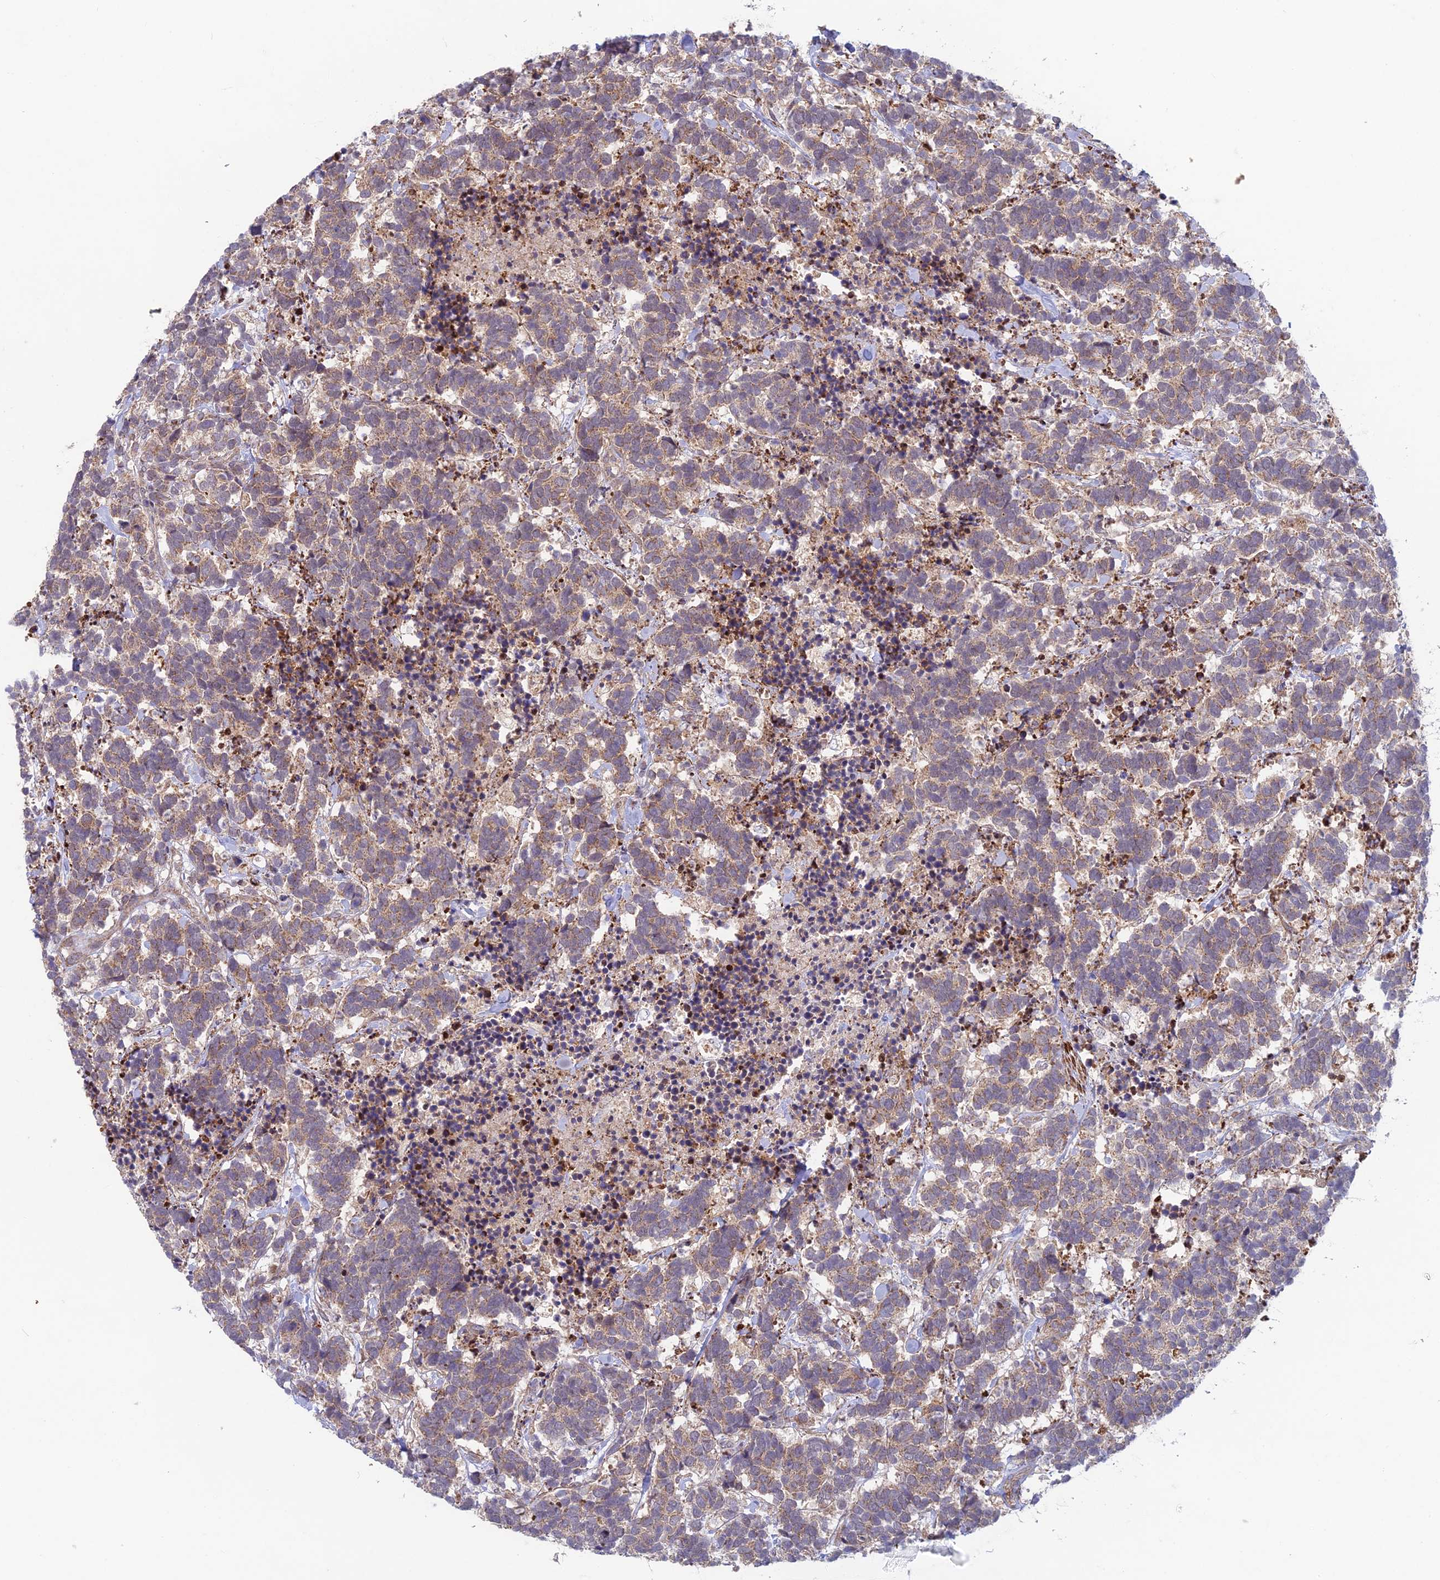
{"staining": {"intensity": "weak", "quantity": ">75%", "location": "cytoplasmic/membranous"}, "tissue": "carcinoid", "cell_type": "Tumor cells", "image_type": "cancer", "snomed": [{"axis": "morphology", "description": "Carcinoma, NOS"}, {"axis": "morphology", "description": "Carcinoid, malignant, NOS"}, {"axis": "topography", "description": "Prostate"}], "caption": "Tumor cells demonstrate weak cytoplasmic/membranous positivity in approximately >75% of cells in carcinoid.", "gene": "INCA1", "patient": {"sex": "male", "age": 57}}